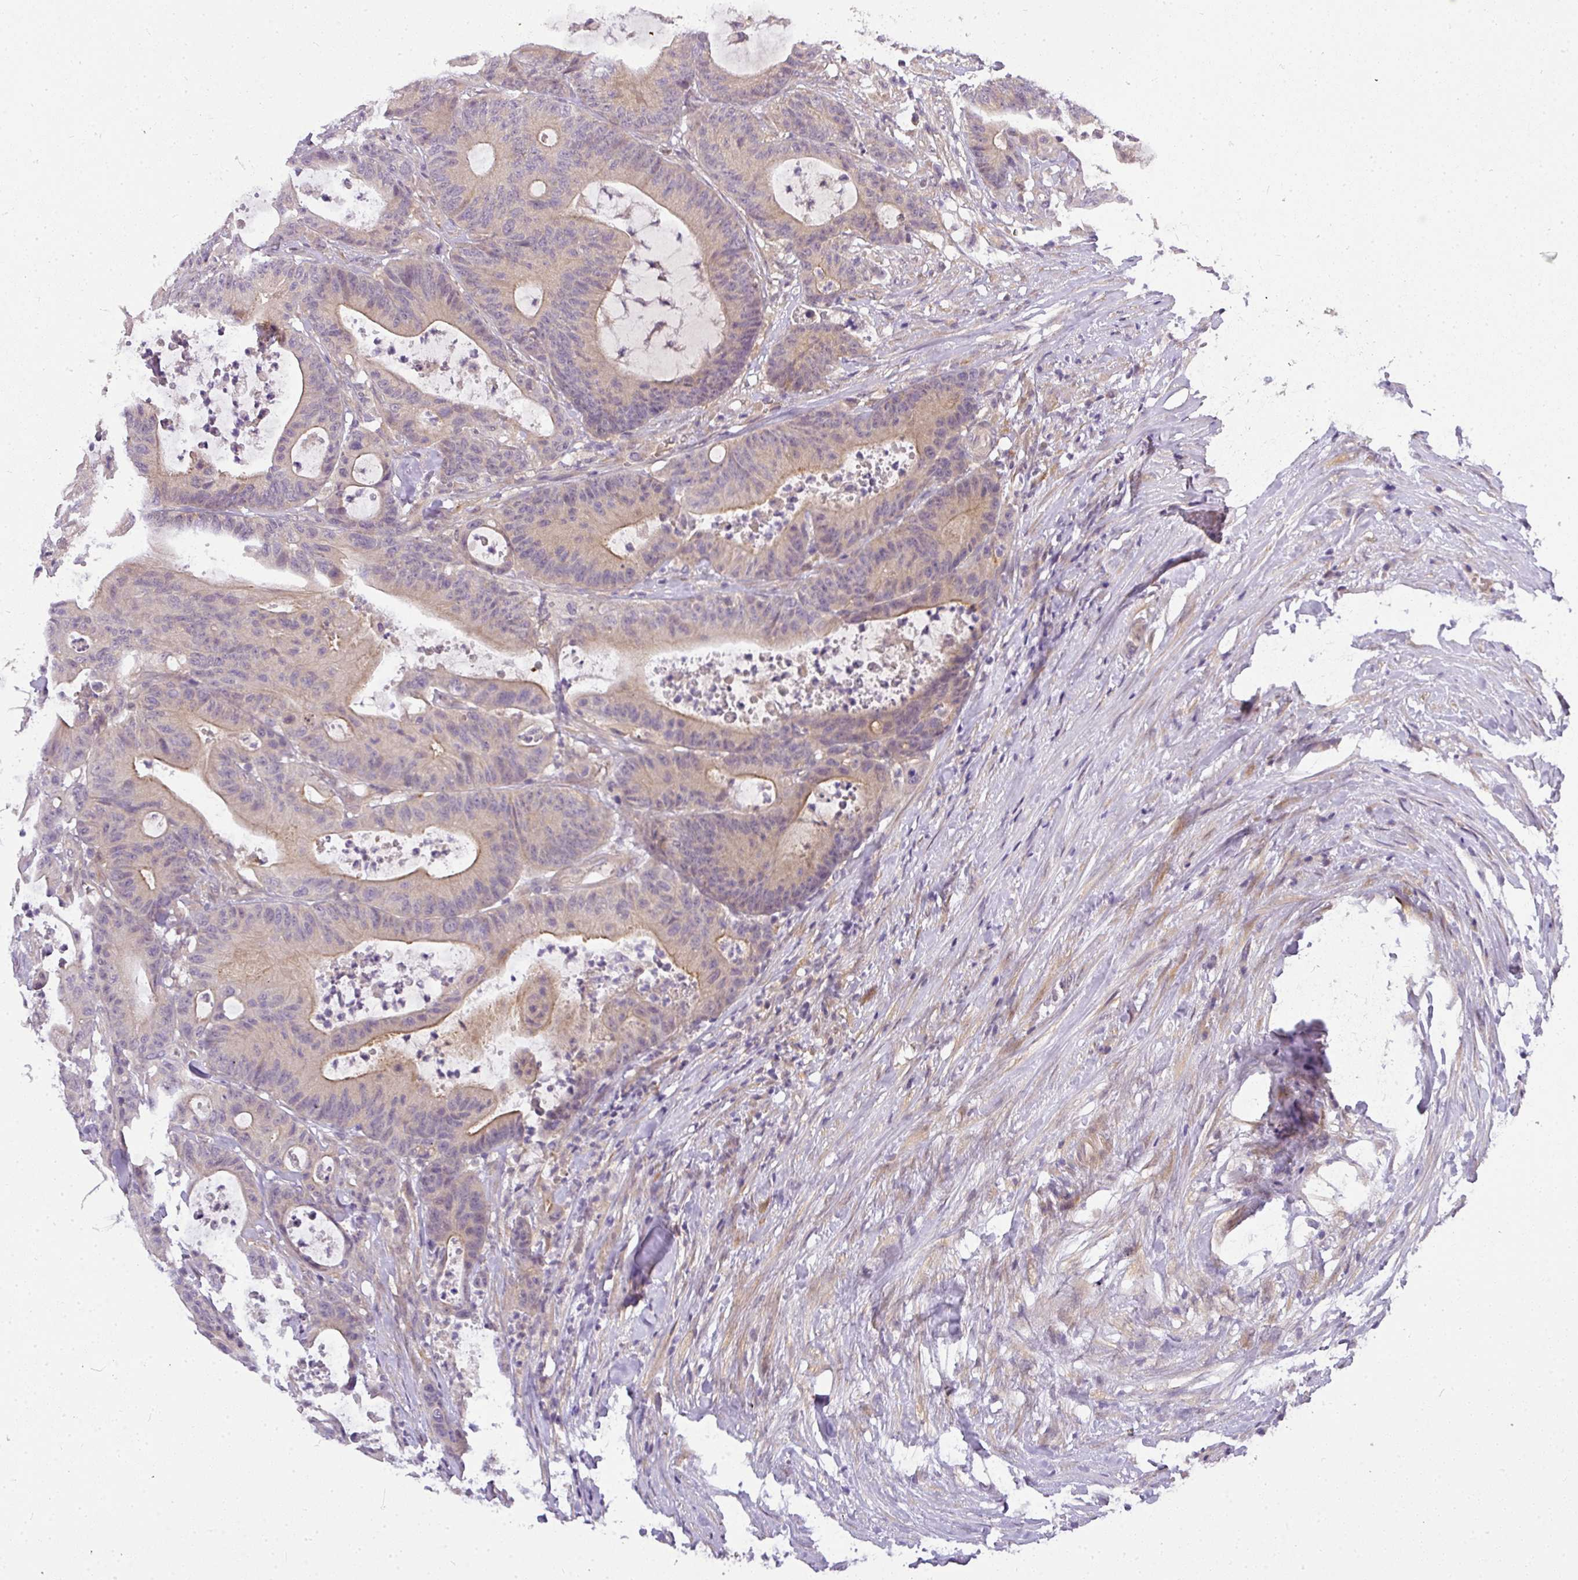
{"staining": {"intensity": "moderate", "quantity": "<25%", "location": "cytoplasmic/membranous"}, "tissue": "colorectal cancer", "cell_type": "Tumor cells", "image_type": "cancer", "snomed": [{"axis": "morphology", "description": "Adenocarcinoma, NOS"}, {"axis": "topography", "description": "Colon"}], "caption": "Immunohistochemical staining of colorectal adenocarcinoma reveals moderate cytoplasmic/membranous protein expression in approximately <25% of tumor cells.", "gene": "ADH5", "patient": {"sex": "female", "age": 84}}